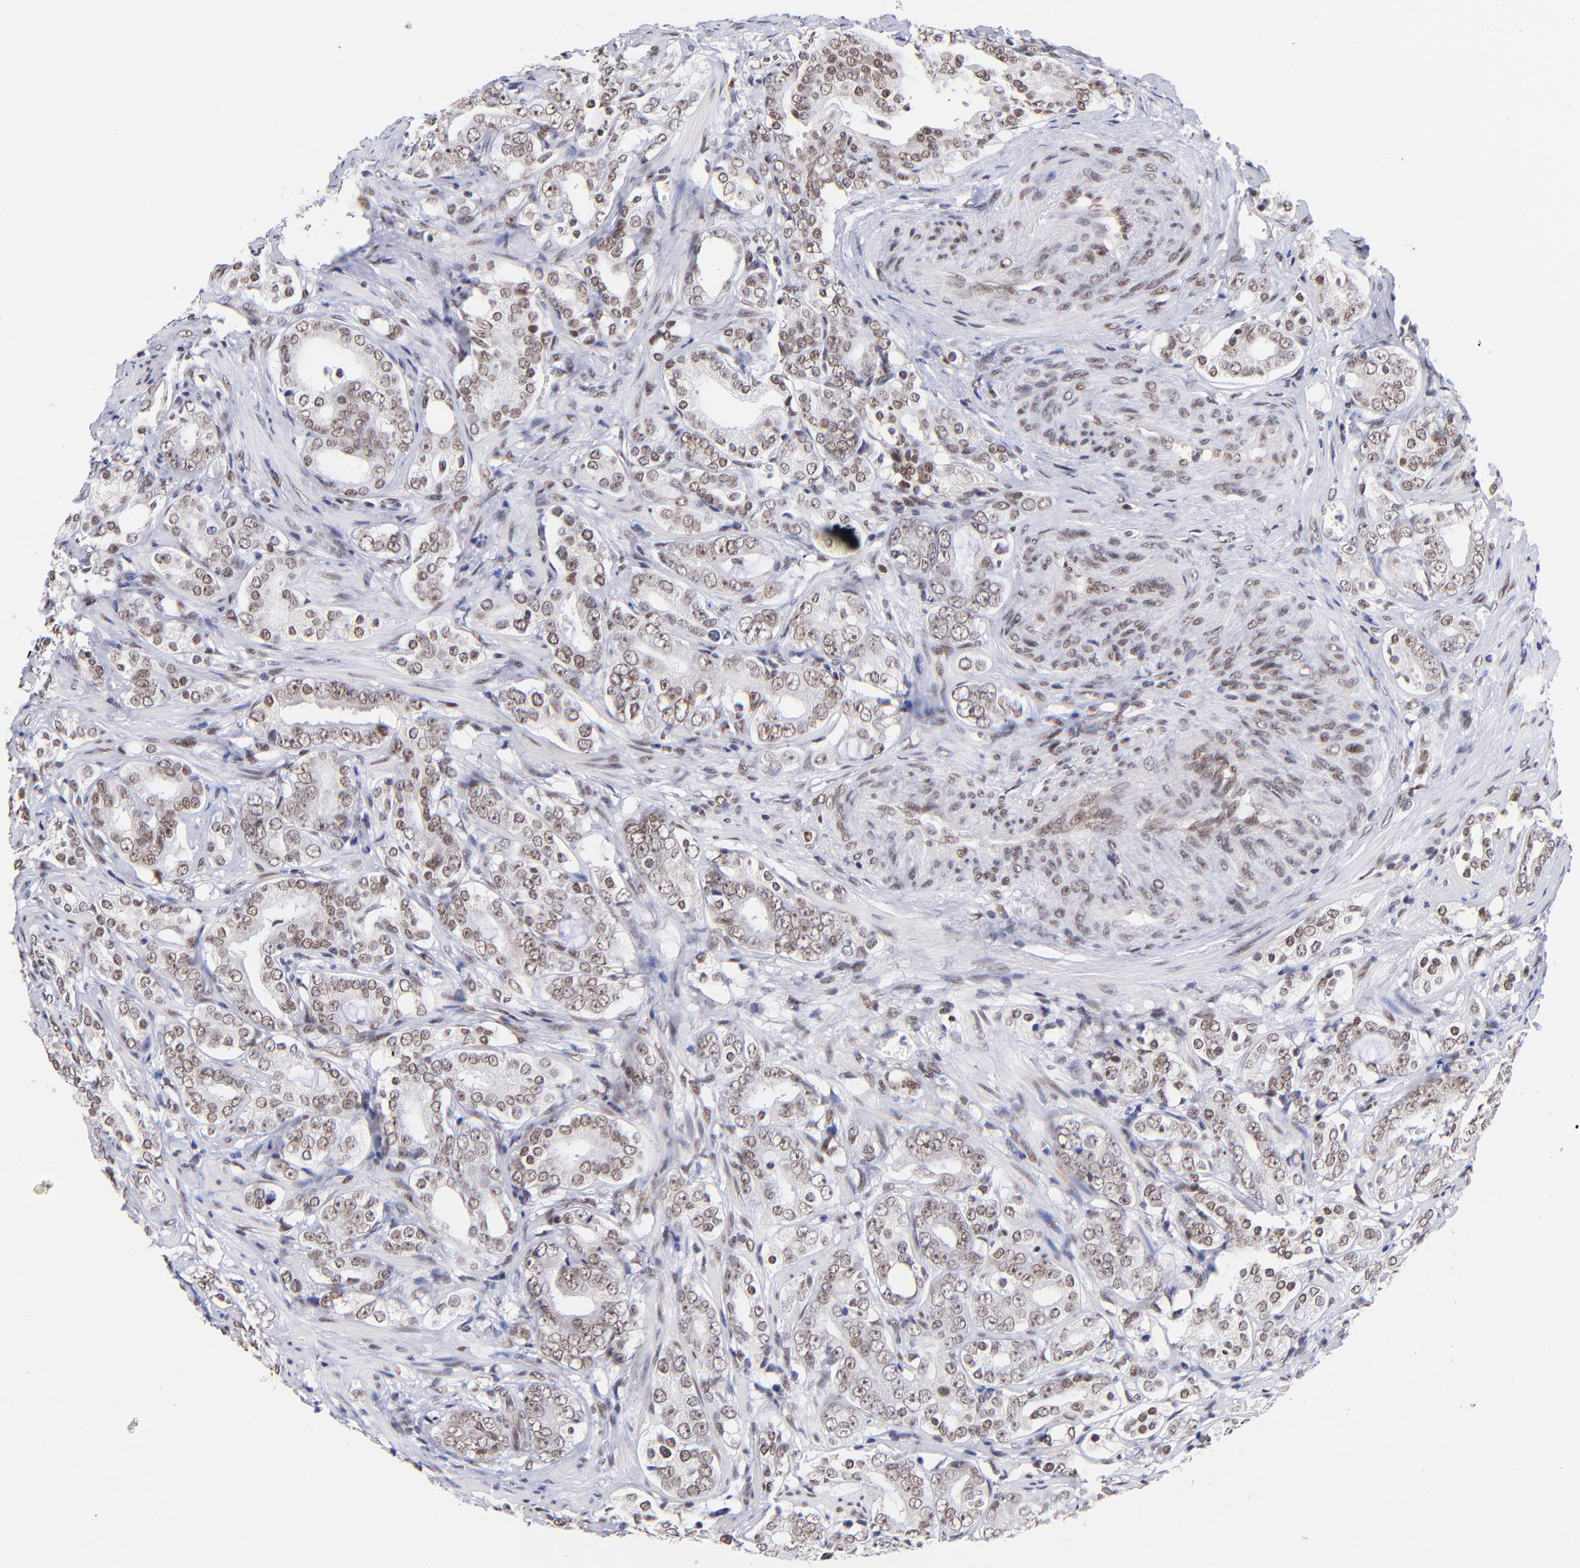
{"staining": {"intensity": "weak", "quantity": ">75%", "location": "nuclear"}, "tissue": "prostate cancer", "cell_type": "Tumor cells", "image_type": "cancer", "snomed": [{"axis": "morphology", "description": "Adenocarcinoma, Low grade"}, {"axis": "topography", "description": "Prostate"}], "caption": "High-power microscopy captured an IHC micrograph of adenocarcinoma (low-grade) (prostate), revealing weak nuclear positivity in about >75% of tumor cells.", "gene": "MIDEAS", "patient": {"sex": "male", "age": 59}}